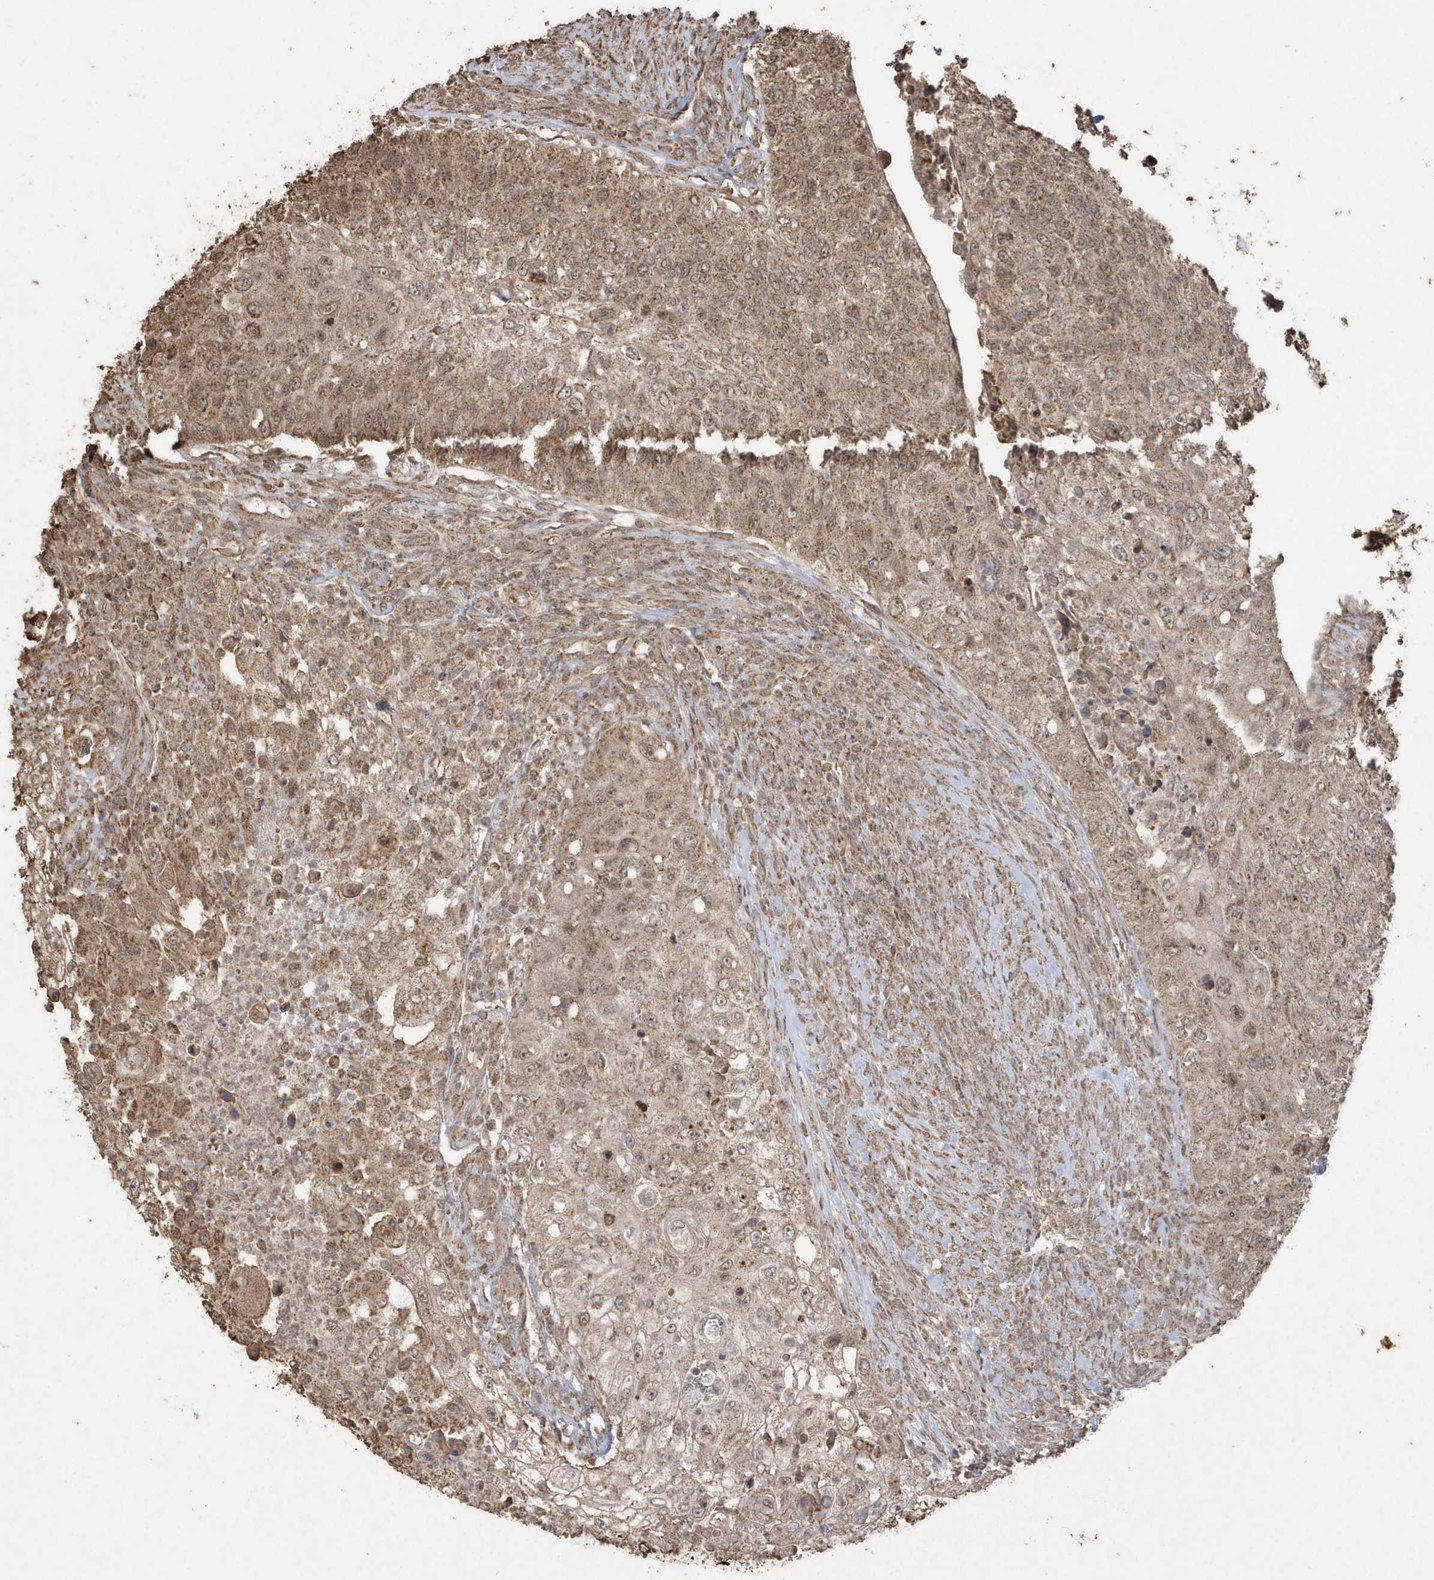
{"staining": {"intensity": "moderate", "quantity": ">75%", "location": "cytoplasmic/membranous,nuclear"}, "tissue": "urothelial cancer", "cell_type": "Tumor cells", "image_type": "cancer", "snomed": [{"axis": "morphology", "description": "Urothelial carcinoma, High grade"}, {"axis": "topography", "description": "Urinary bladder"}], "caption": "Protein staining of high-grade urothelial carcinoma tissue shows moderate cytoplasmic/membranous and nuclear positivity in approximately >75% of tumor cells.", "gene": "PAXBP1", "patient": {"sex": "female", "age": 60}}